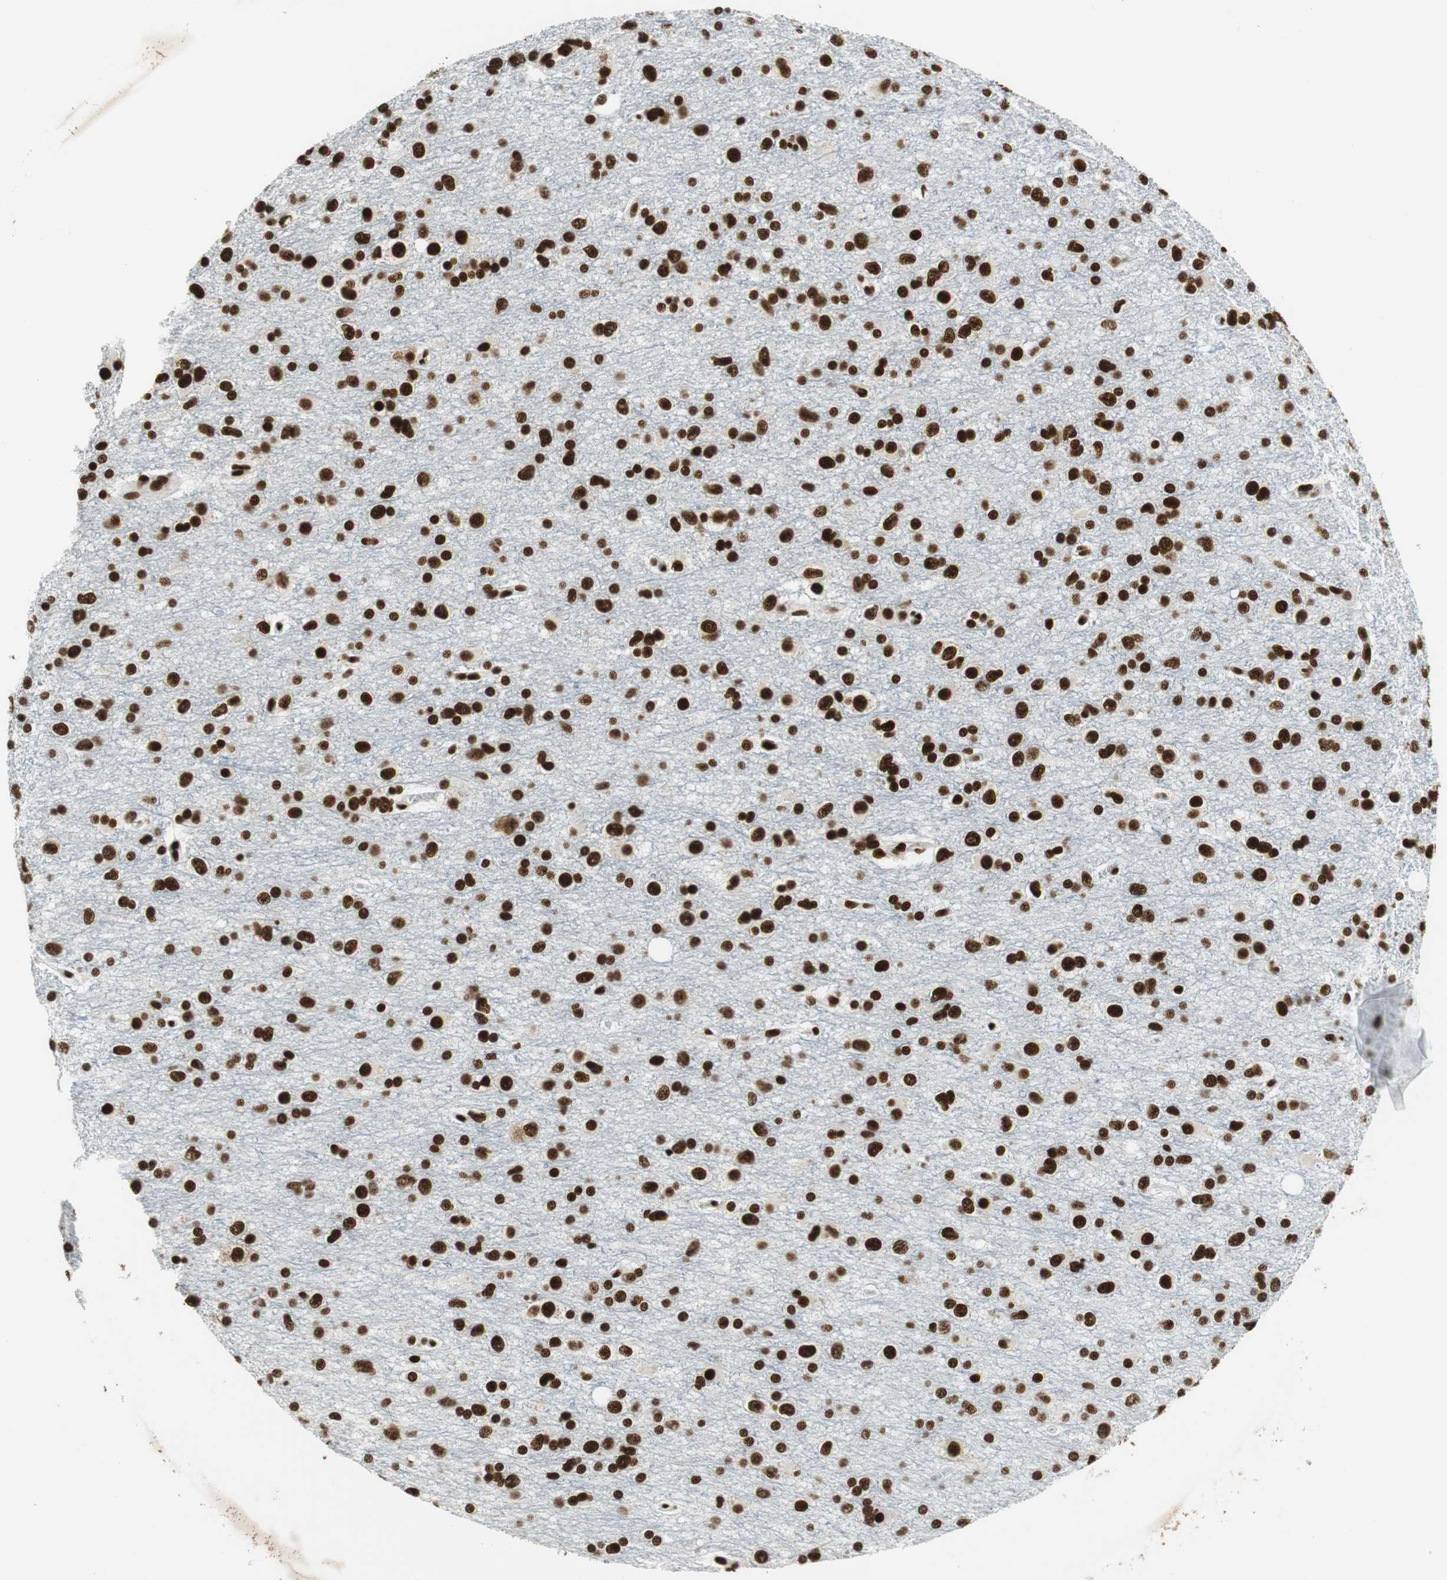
{"staining": {"intensity": "strong", "quantity": ">75%", "location": "nuclear"}, "tissue": "glioma", "cell_type": "Tumor cells", "image_type": "cancer", "snomed": [{"axis": "morphology", "description": "Glioma, malignant, Low grade"}, {"axis": "topography", "description": "Brain"}], "caption": "IHC of human low-grade glioma (malignant) reveals high levels of strong nuclear staining in approximately >75% of tumor cells.", "gene": "PRKDC", "patient": {"sex": "male", "age": 42}}